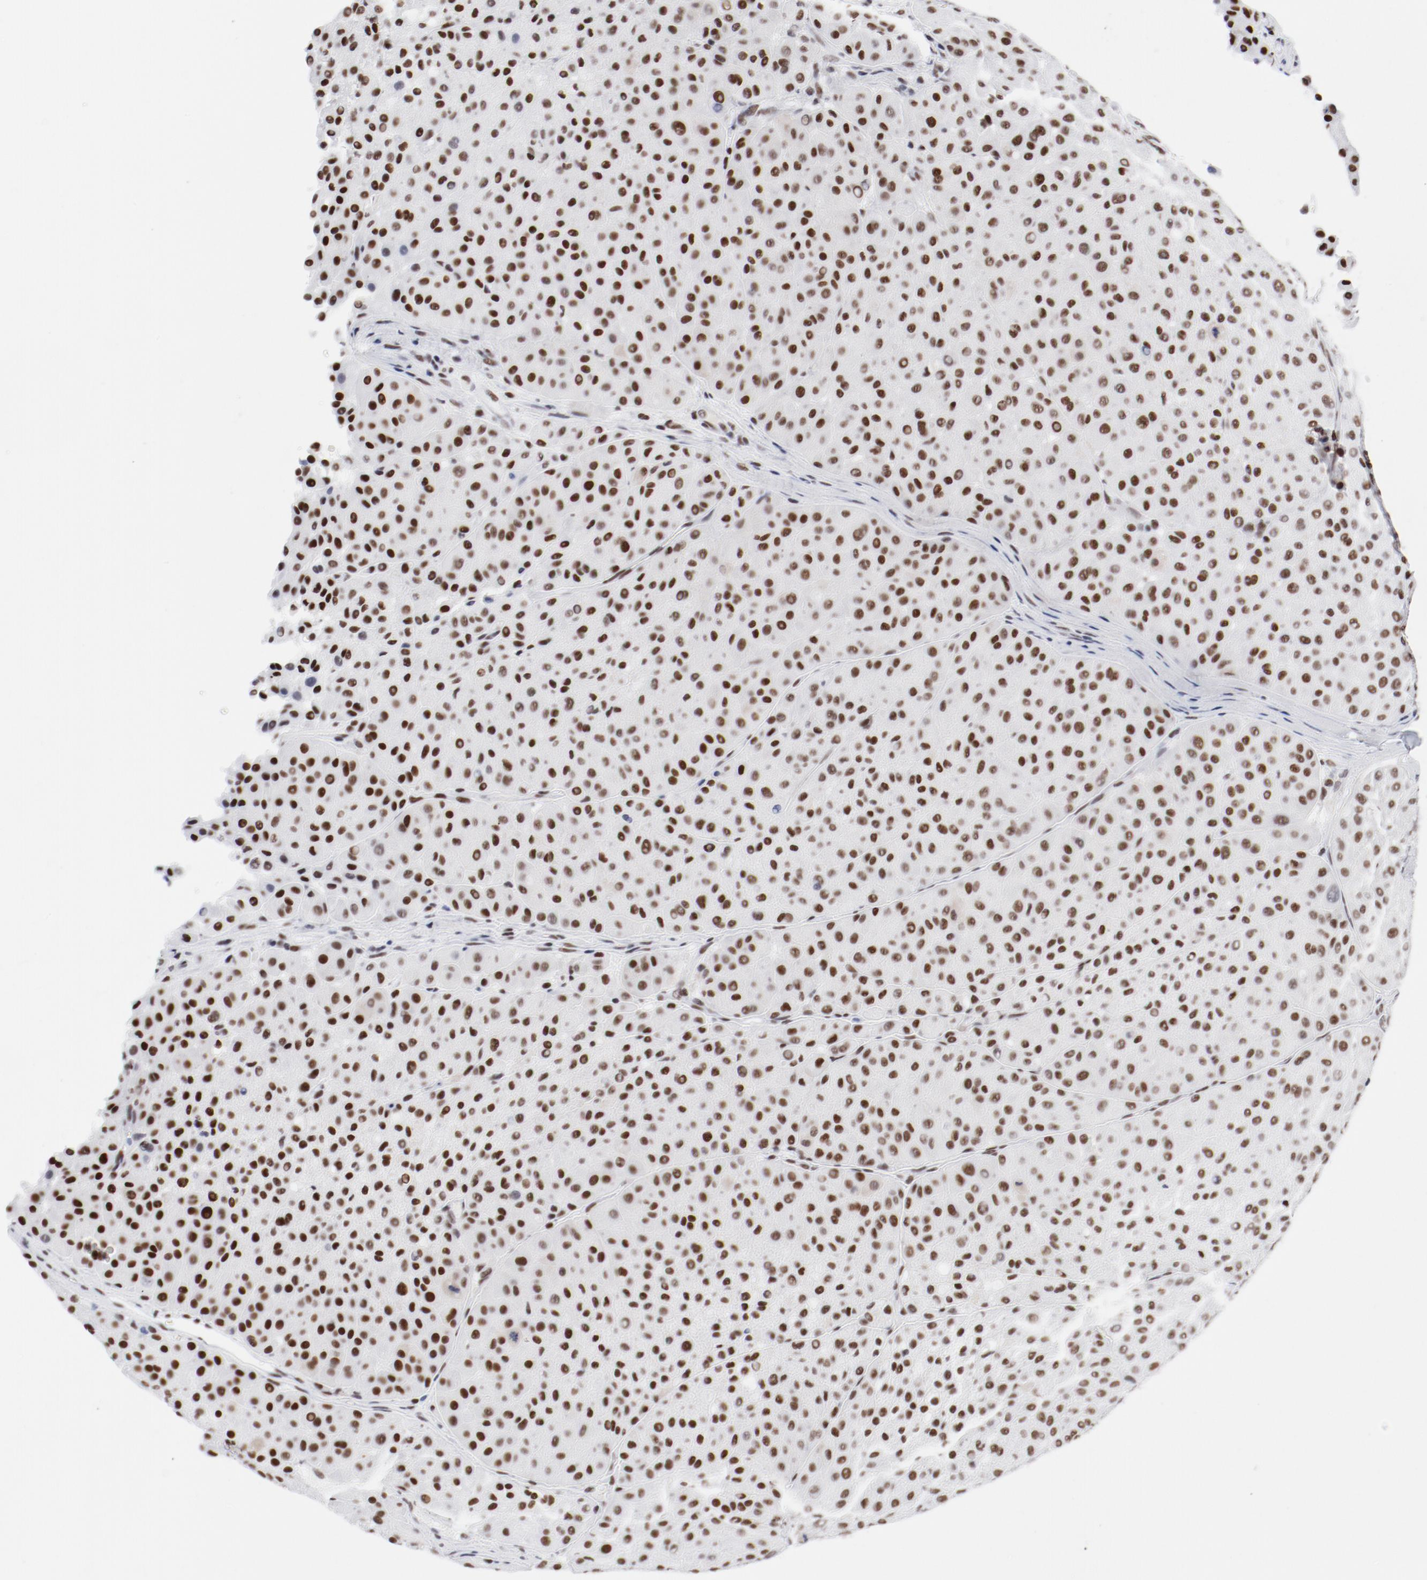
{"staining": {"intensity": "strong", "quantity": ">75%", "location": "nuclear"}, "tissue": "melanoma", "cell_type": "Tumor cells", "image_type": "cancer", "snomed": [{"axis": "morphology", "description": "Normal tissue, NOS"}, {"axis": "morphology", "description": "Malignant melanoma, Metastatic site"}, {"axis": "topography", "description": "Skin"}], "caption": "Melanoma stained for a protein demonstrates strong nuclear positivity in tumor cells.", "gene": "ATF2", "patient": {"sex": "male", "age": 41}}